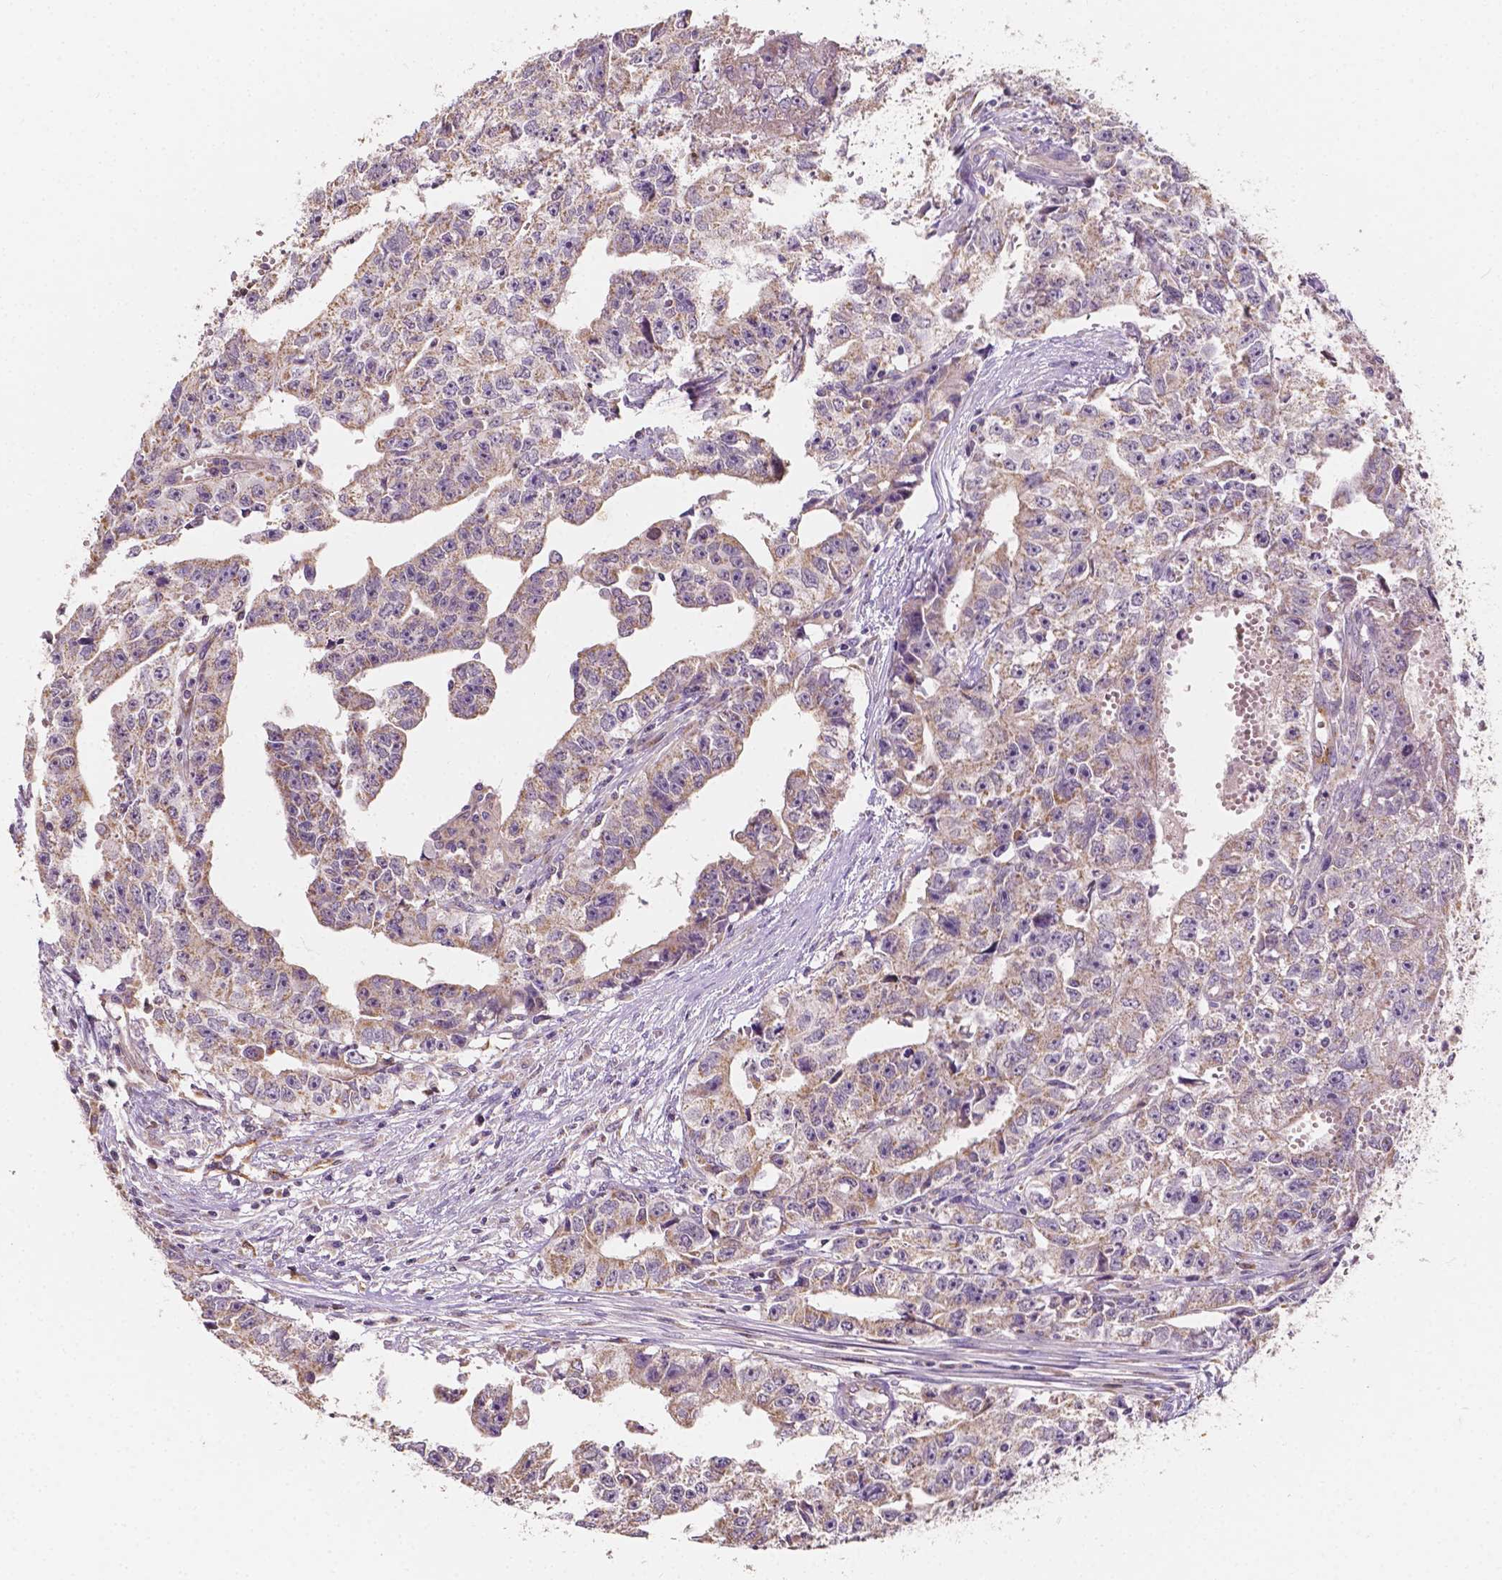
{"staining": {"intensity": "weak", "quantity": "25%-75%", "location": "cytoplasmic/membranous"}, "tissue": "testis cancer", "cell_type": "Tumor cells", "image_type": "cancer", "snomed": [{"axis": "morphology", "description": "Carcinoma, Embryonal, NOS"}, {"axis": "morphology", "description": "Teratoma, malignant, NOS"}, {"axis": "topography", "description": "Testis"}], "caption": "Embryonal carcinoma (testis) stained with immunohistochemistry (IHC) reveals weak cytoplasmic/membranous expression in about 25%-75% of tumor cells.", "gene": "SLC22A4", "patient": {"sex": "male", "age": 24}}